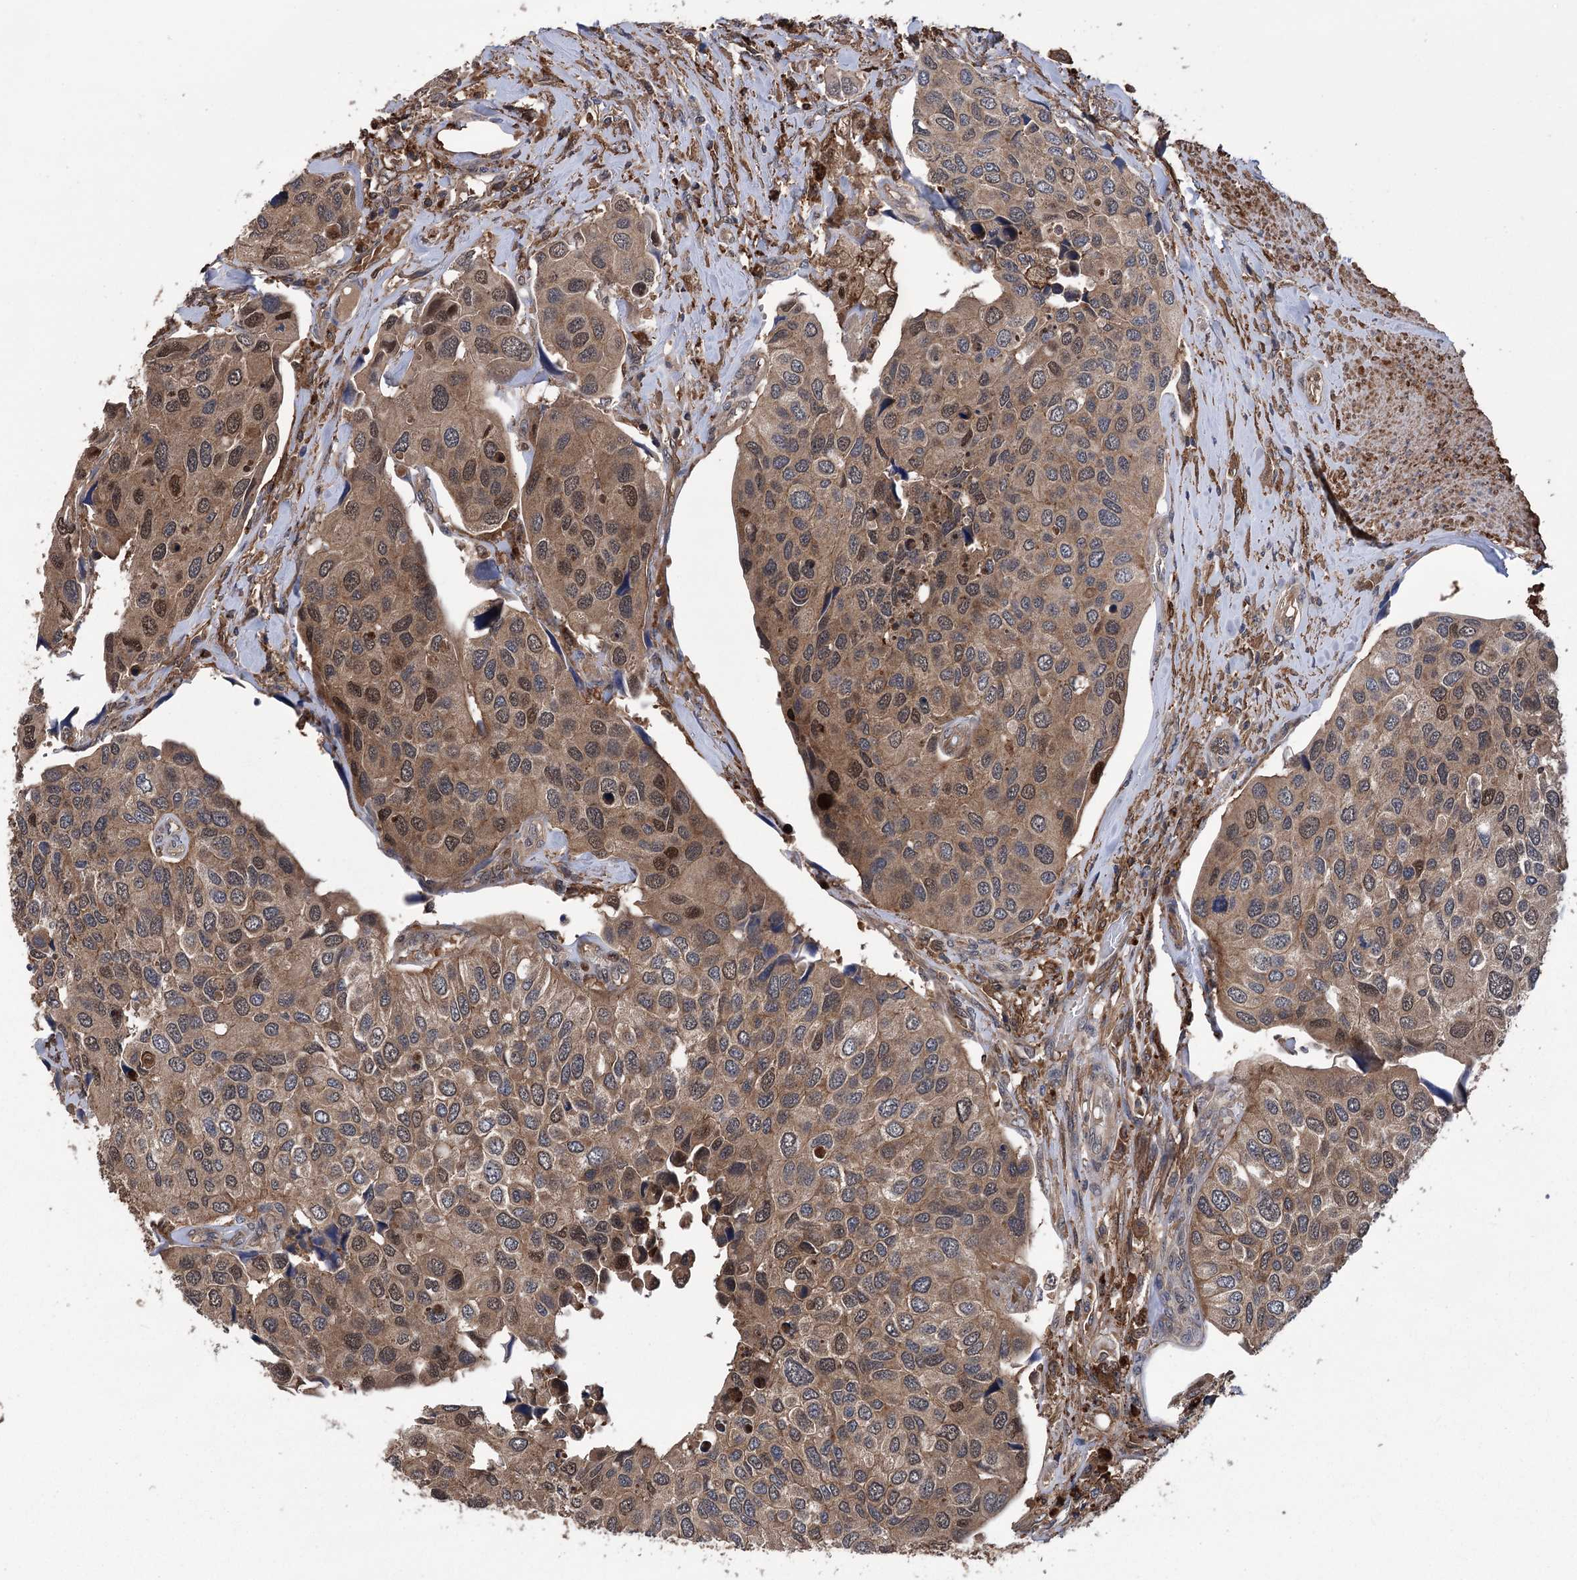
{"staining": {"intensity": "moderate", "quantity": ">75%", "location": "cytoplasmic/membranous,nuclear"}, "tissue": "urothelial cancer", "cell_type": "Tumor cells", "image_type": "cancer", "snomed": [{"axis": "morphology", "description": "Urothelial carcinoma, High grade"}, {"axis": "topography", "description": "Urinary bladder"}], "caption": "A brown stain labels moderate cytoplasmic/membranous and nuclear positivity of a protein in human urothelial cancer tumor cells.", "gene": "DPP3", "patient": {"sex": "male", "age": 74}}